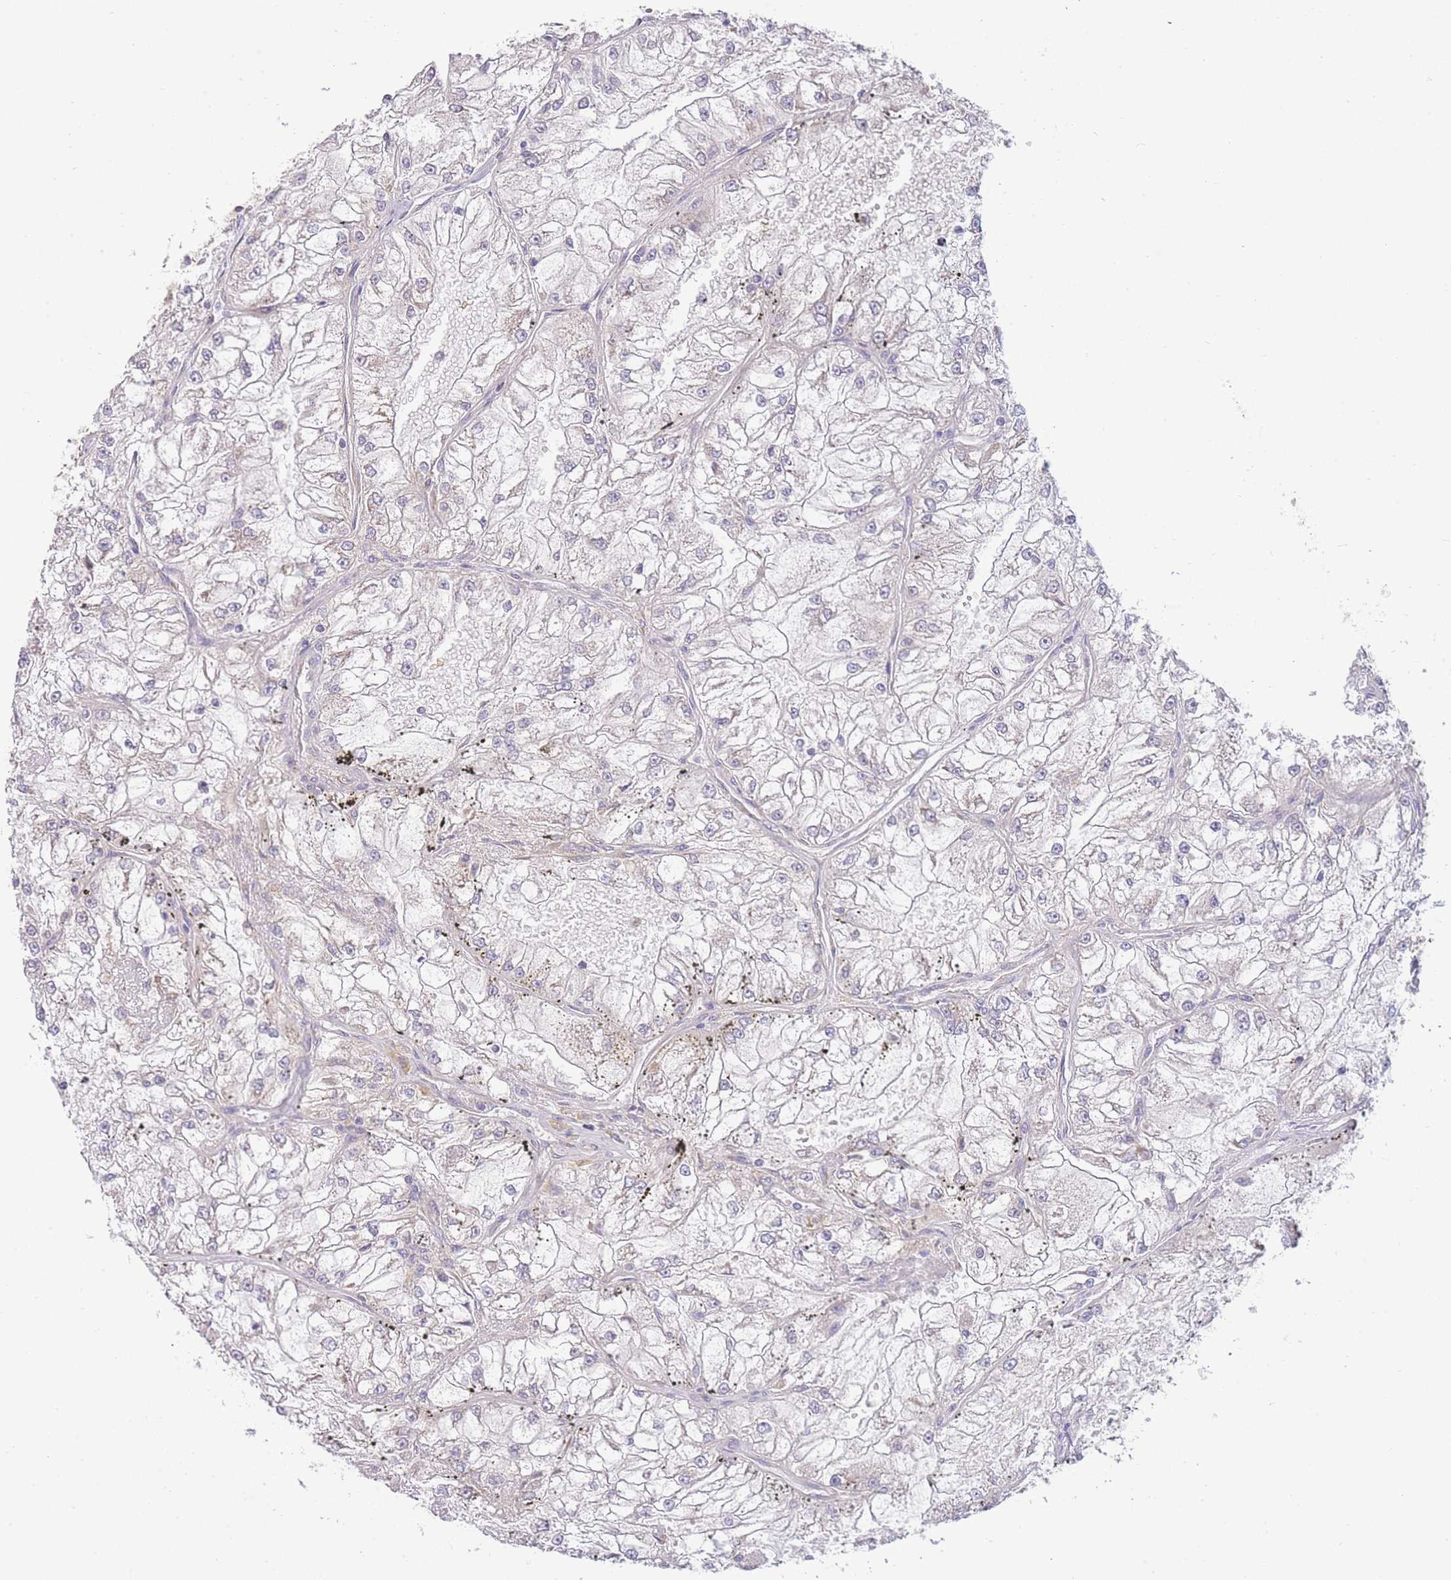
{"staining": {"intensity": "negative", "quantity": "none", "location": "none"}, "tissue": "renal cancer", "cell_type": "Tumor cells", "image_type": "cancer", "snomed": [{"axis": "morphology", "description": "Adenocarcinoma, NOS"}, {"axis": "topography", "description": "Kidney"}], "caption": "This is an IHC image of human renal cancer. There is no positivity in tumor cells.", "gene": "BEX1", "patient": {"sex": "female", "age": 72}}